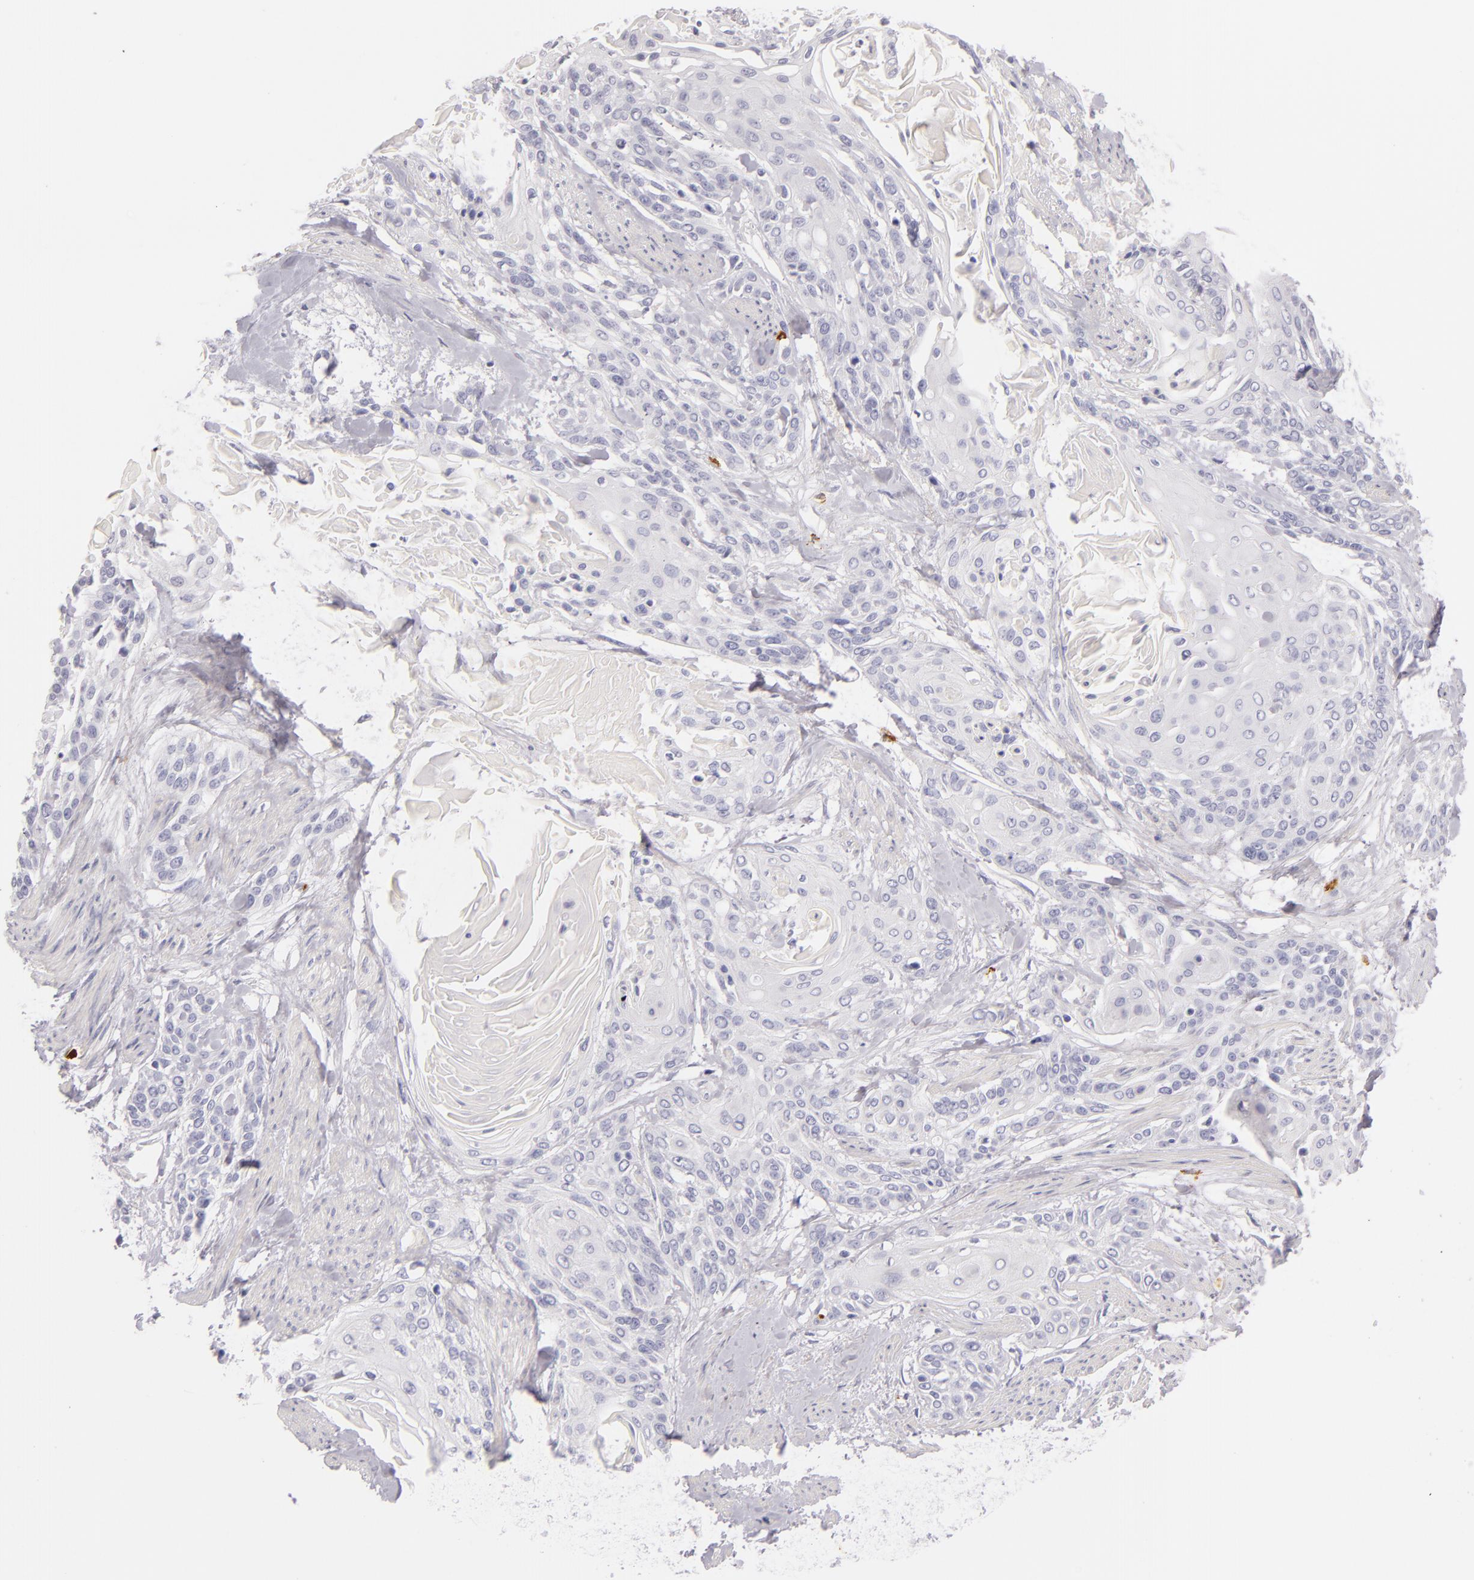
{"staining": {"intensity": "negative", "quantity": "none", "location": "none"}, "tissue": "cervical cancer", "cell_type": "Tumor cells", "image_type": "cancer", "snomed": [{"axis": "morphology", "description": "Squamous cell carcinoma, NOS"}, {"axis": "topography", "description": "Cervix"}], "caption": "Tumor cells show no significant staining in cervical cancer.", "gene": "TPSD1", "patient": {"sex": "female", "age": 57}}